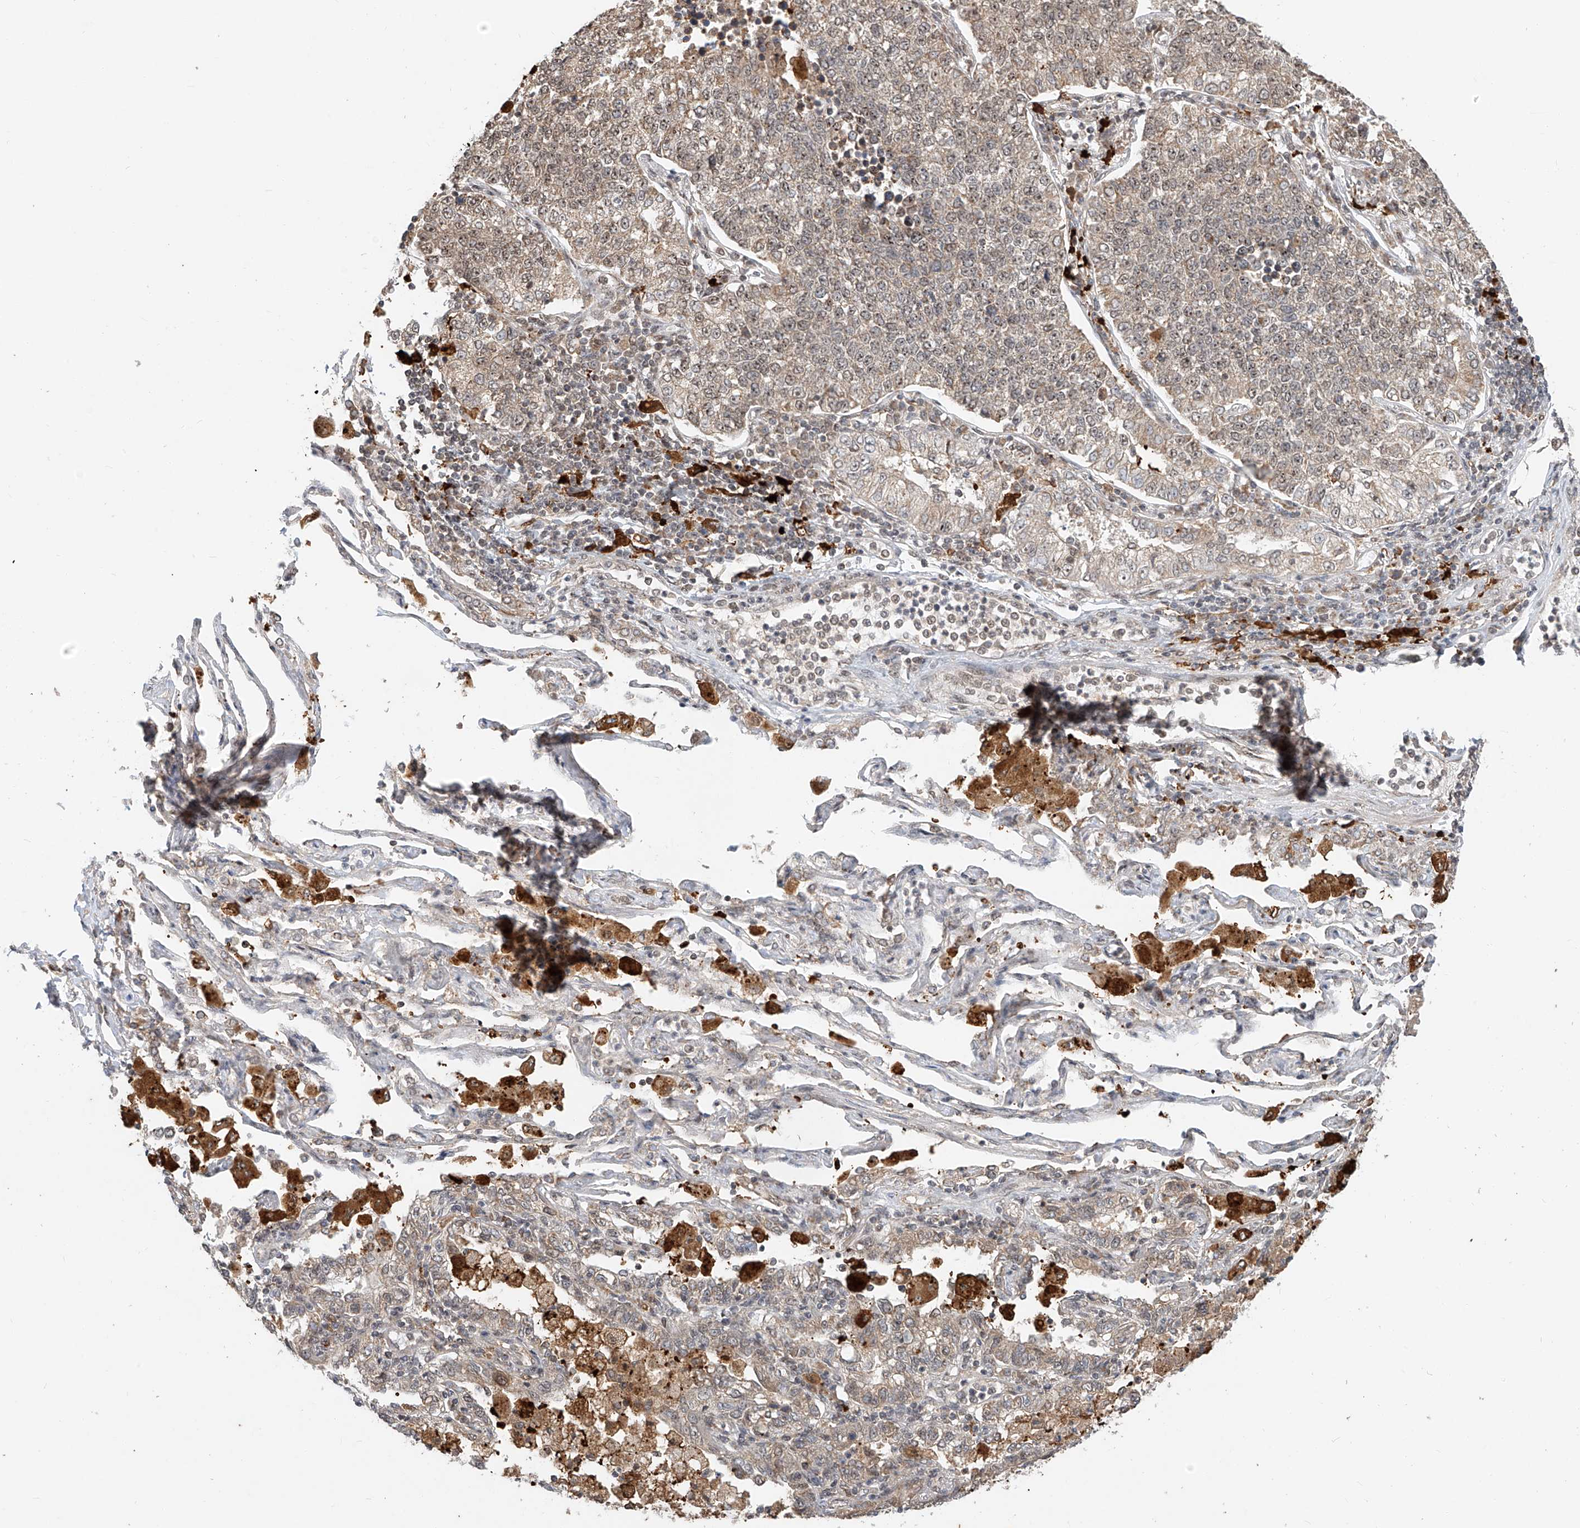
{"staining": {"intensity": "weak", "quantity": "25%-75%", "location": "cytoplasmic/membranous,nuclear"}, "tissue": "lung cancer", "cell_type": "Tumor cells", "image_type": "cancer", "snomed": [{"axis": "morphology", "description": "Adenocarcinoma, NOS"}, {"axis": "topography", "description": "Lung"}], "caption": "This image demonstrates IHC staining of lung cancer (adenocarcinoma), with low weak cytoplasmic/membranous and nuclear positivity in approximately 25%-75% of tumor cells.", "gene": "SYTL3", "patient": {"sex": "male", "age": 49}}